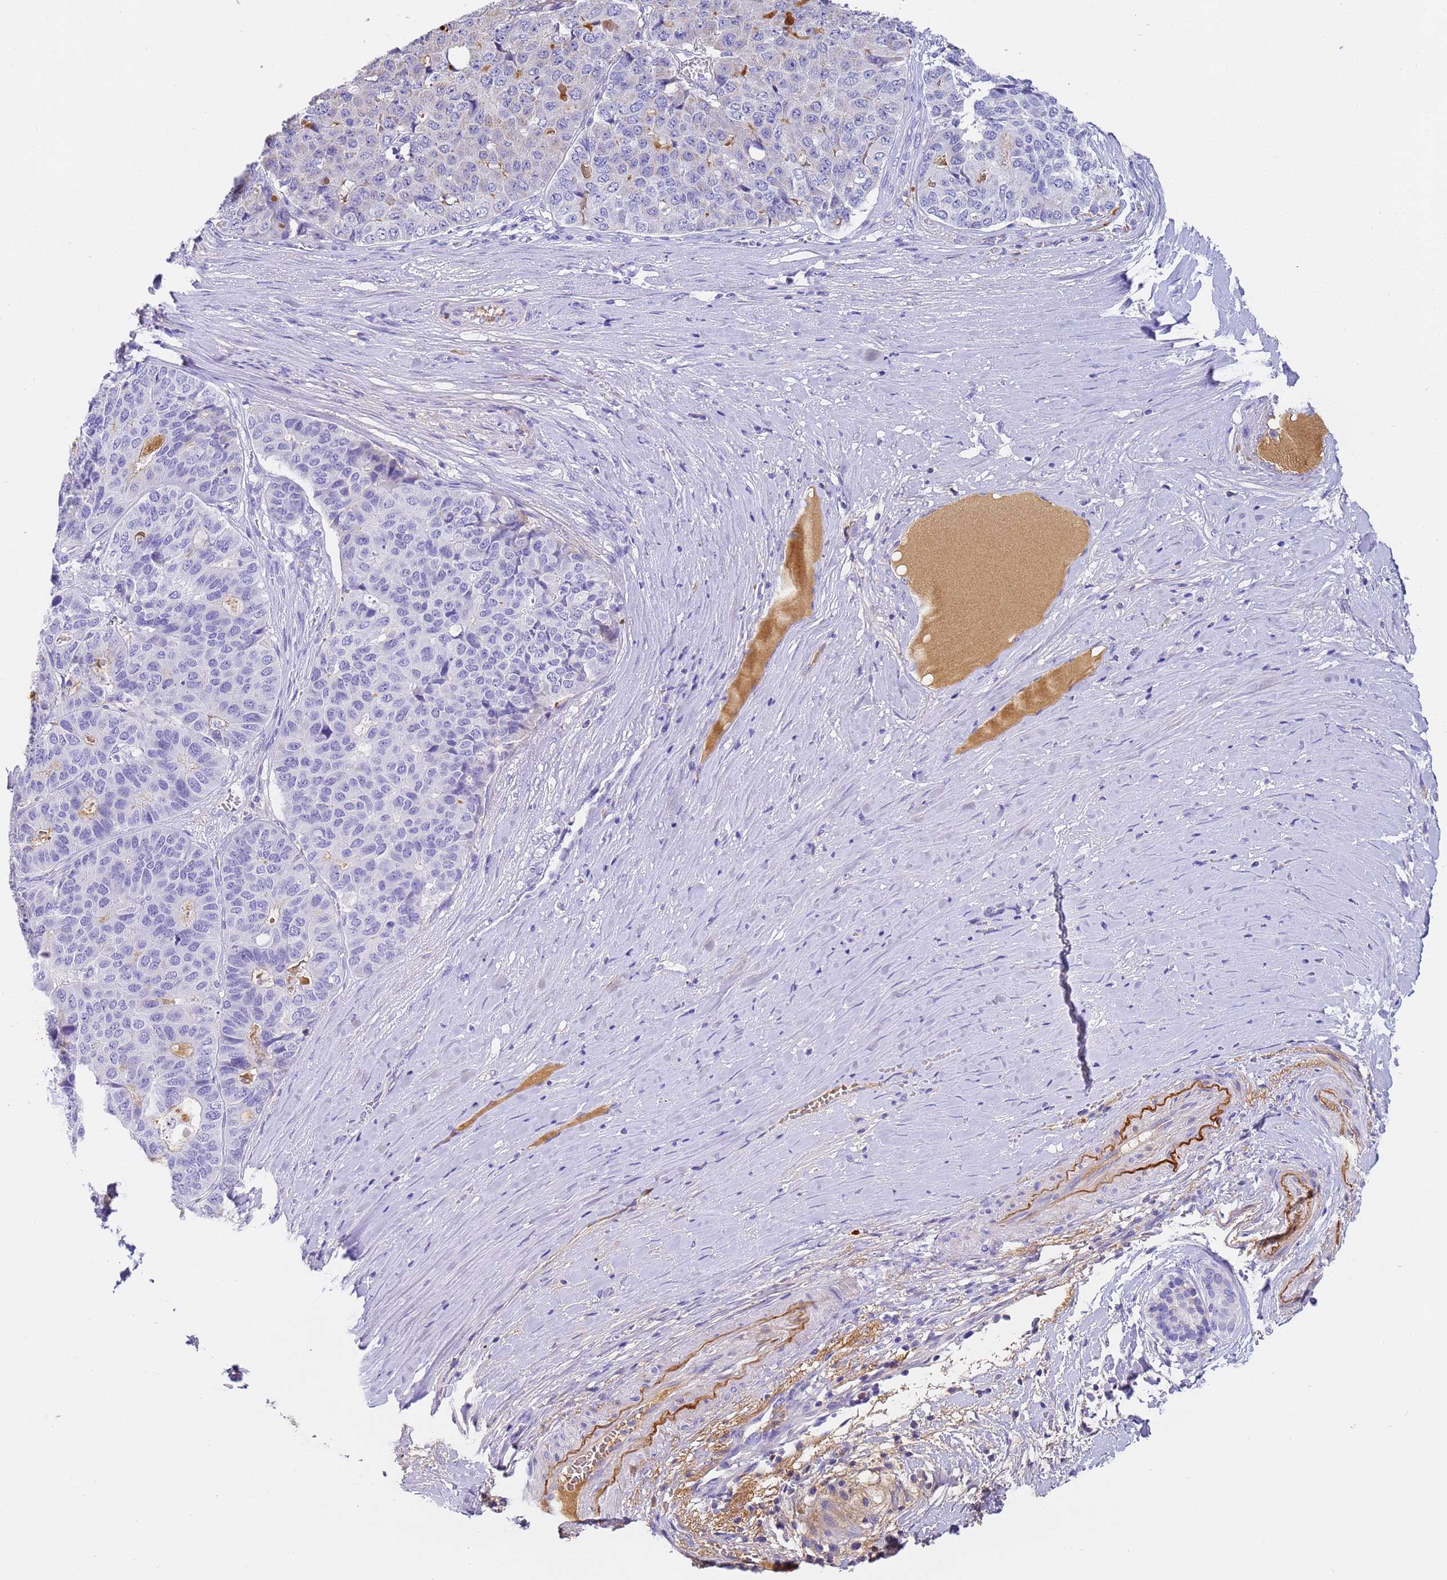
{"staining": {"intensity": "negative", "quantity": "none", "location": "none"}, "tissue": "pancreatic cancer", "cell_type": "Tumor cells", "image_type": "cancer", "snomed": [{"axis": "morphology", "description": "Adenocarcinoma, NOS"}, {"axis": "topography", "description": "Pancreas"}], "caption": "DAB immunohistochemical staining of human pancreatic adenocarcinoma demonstrates no significant staining in tumor cells.", "gene": "CFHR2", "patient": {"sex": "male", "age": 50}}